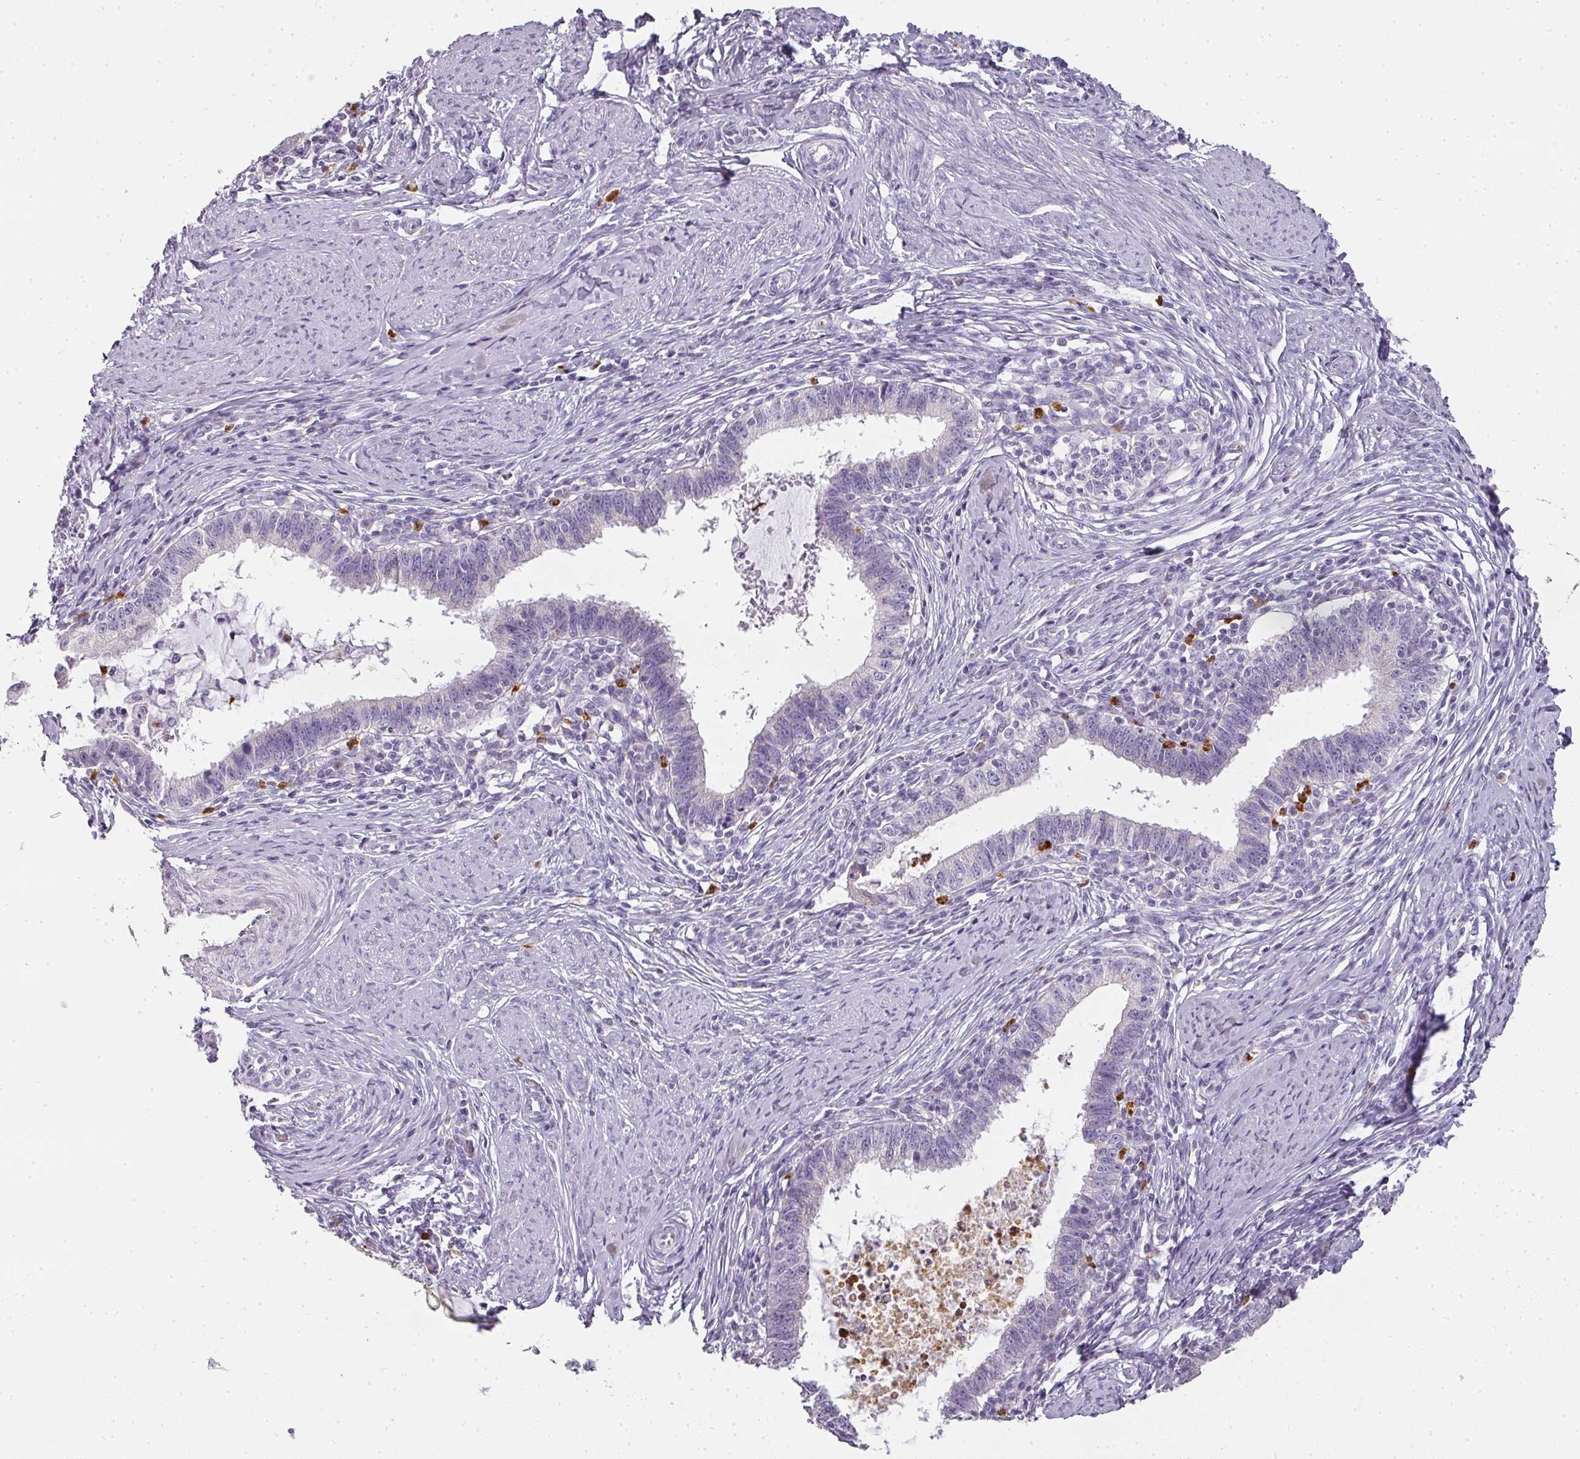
{"staining": {"intensity": "negative", "quantity": "none", "location": "none"}, "tissue": "cervical cancer", "cell_type": "Tumor cells", "image_type": "cancer", "snomed": [{"axis": "morphology", "description": "Adenocarcinoma, NOS"}, {"axis": "topography", "description": "Cervix"}], "caption": "This is an IHC micrograph of cervical cancer (adenocarcinoma). There is no positivity in tumor cells.", "gene": "CAMP", "patient": {"sex": "female", "age": 36}}